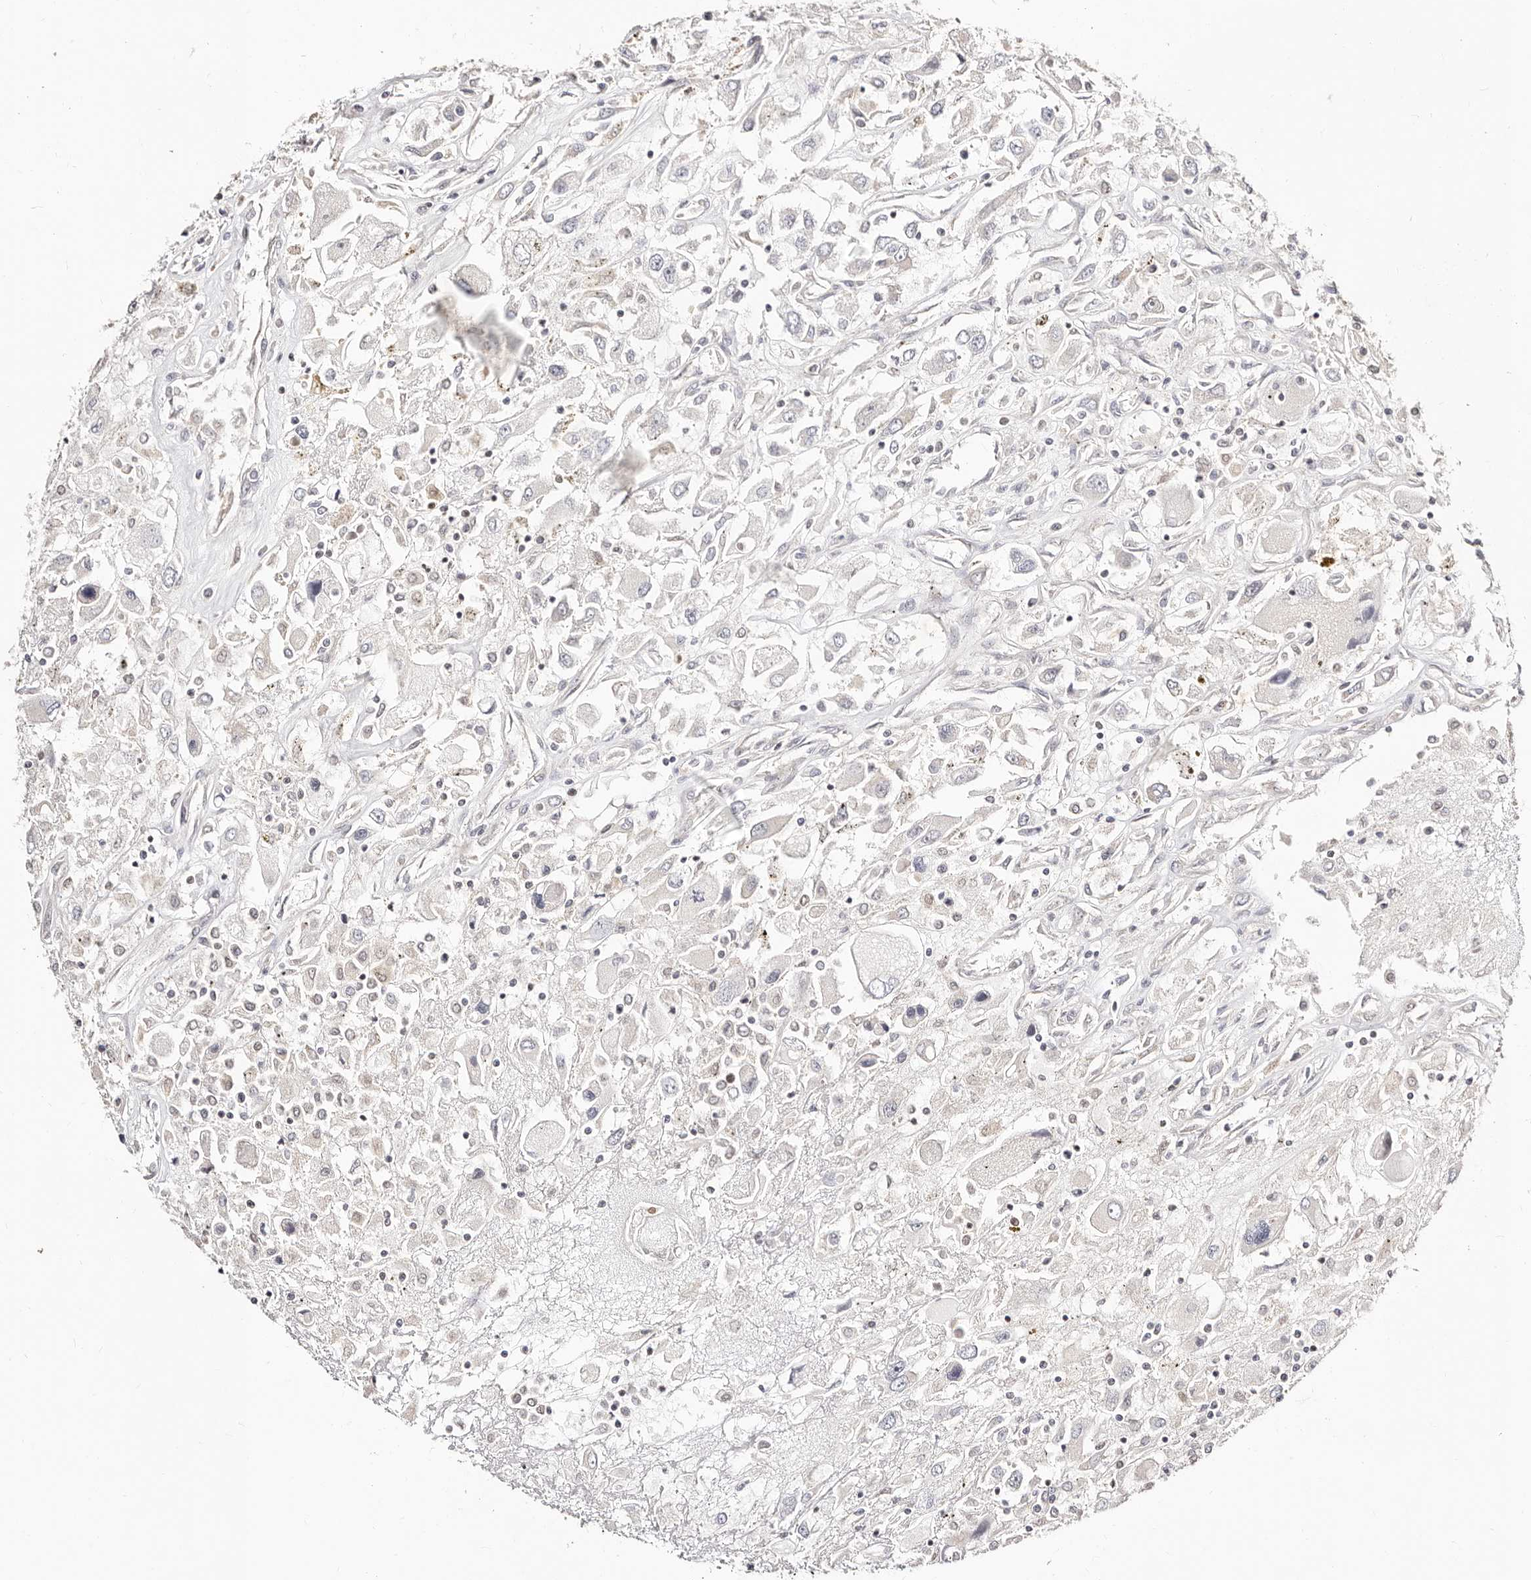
{"staining": {"intensity": "negative", "quantity": "none", "location": "none"}, "tissue": "renal cancer", "cell_type": "Tumor cells", "image_type": "cancer", "snomed": [{"axis": "morphology", "description": "Adenocarcinoma, NOS"}, {"axis": "topography", "description": "Kidney"}], "caption": "Adenocarcinoma (renal) was stained to show a protein in brown. There is no significant positivity in tumor cells.", "gene": "STAT5A", "patient": {"sex": "female", "age": 52}}